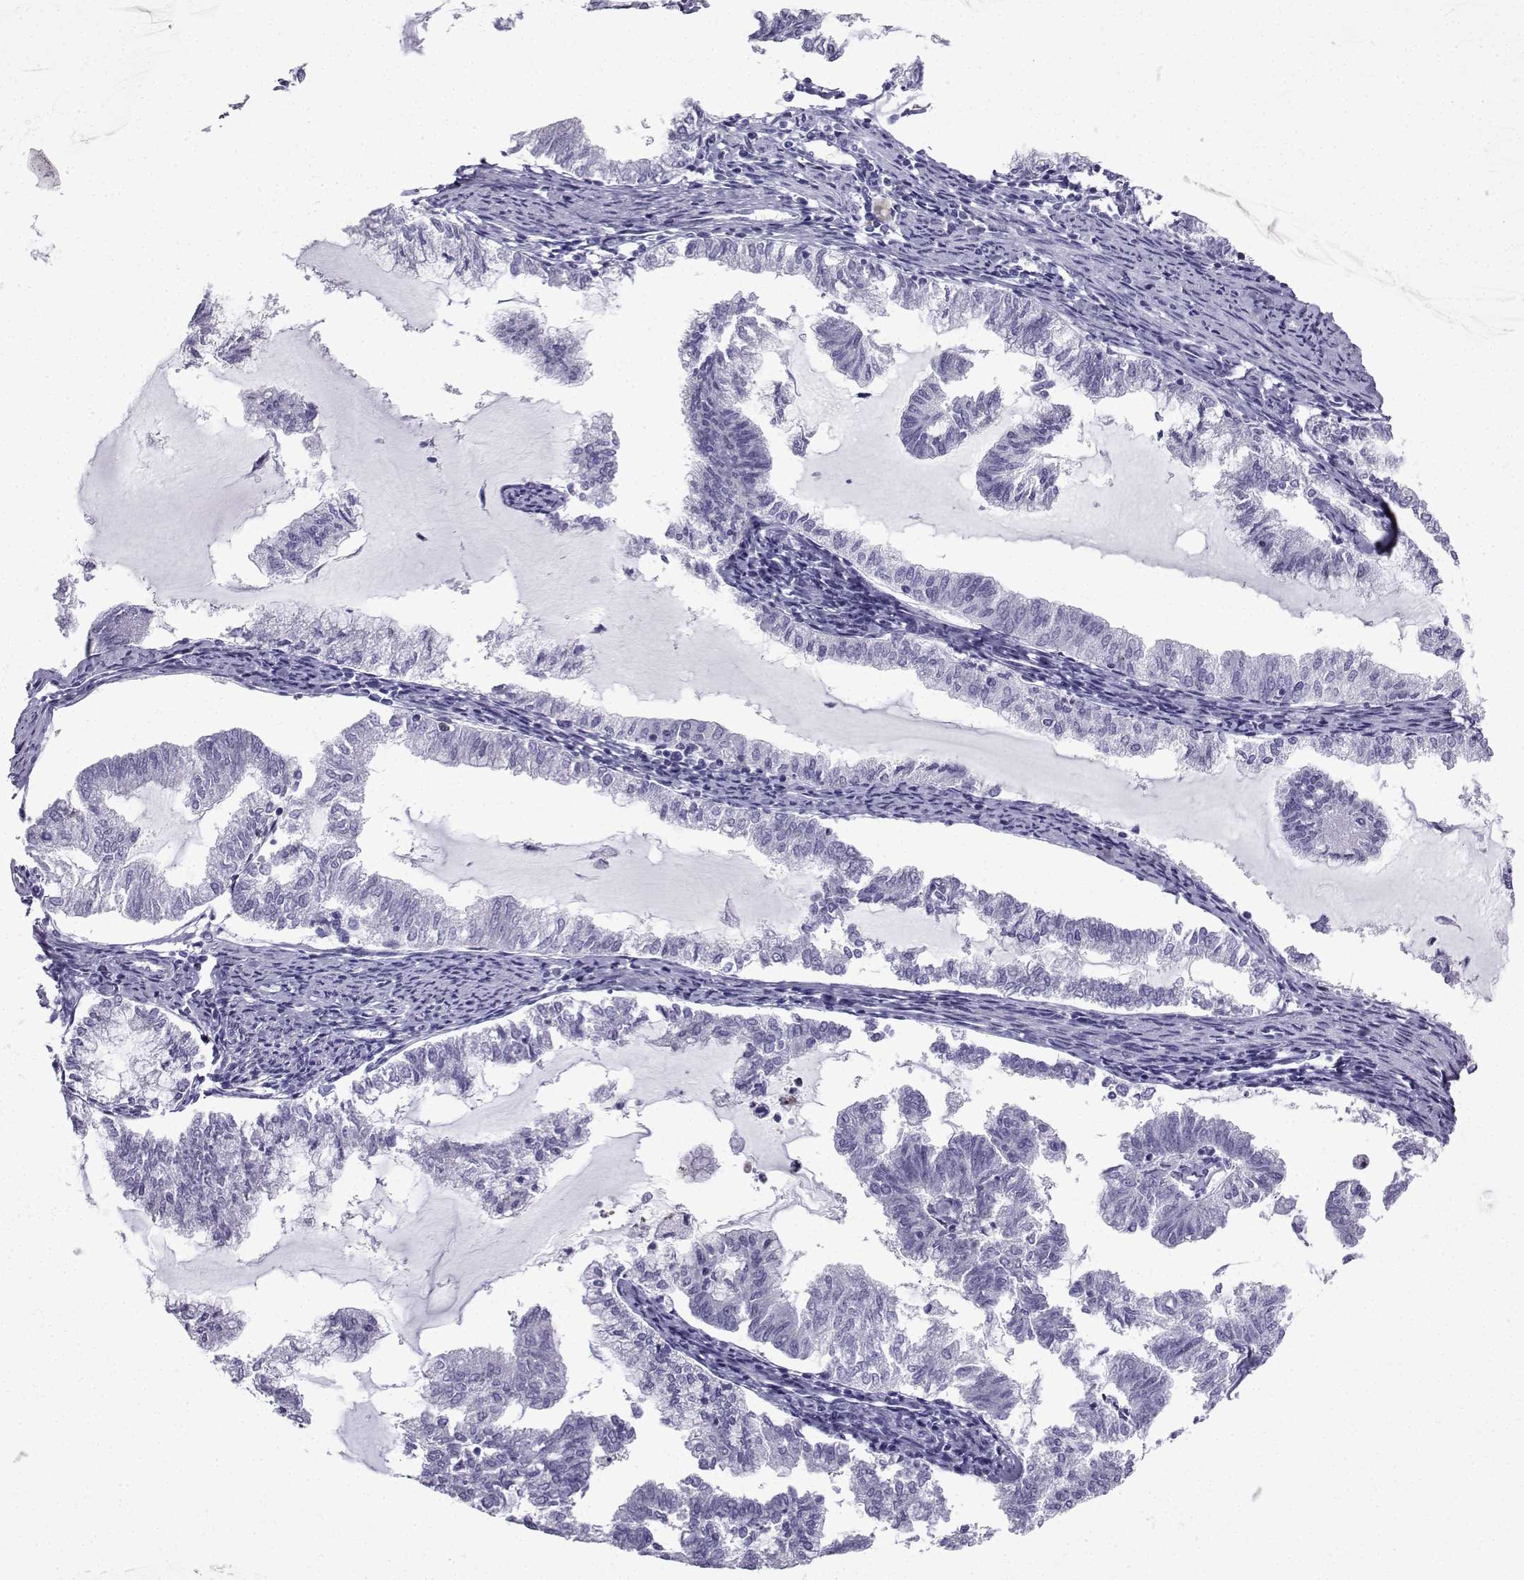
{"staining": {"intensity": "negative", "quantity": "none", "location": "none"}, "tissue": "endometrial cancer", "cell_type": "Tumor cells", "image_type": "cancer", "snomed": [{"axis": "morphology", "description": "Adenocarcinoma, NOS"}, {"axis": "topography", "description": "Endometrium"}], "caption": "The image demonstrates no staining of tumor cells in endometrial cancer.", "gene": "SLC18A2", "patient": {"sex": "female", "age": 79}}